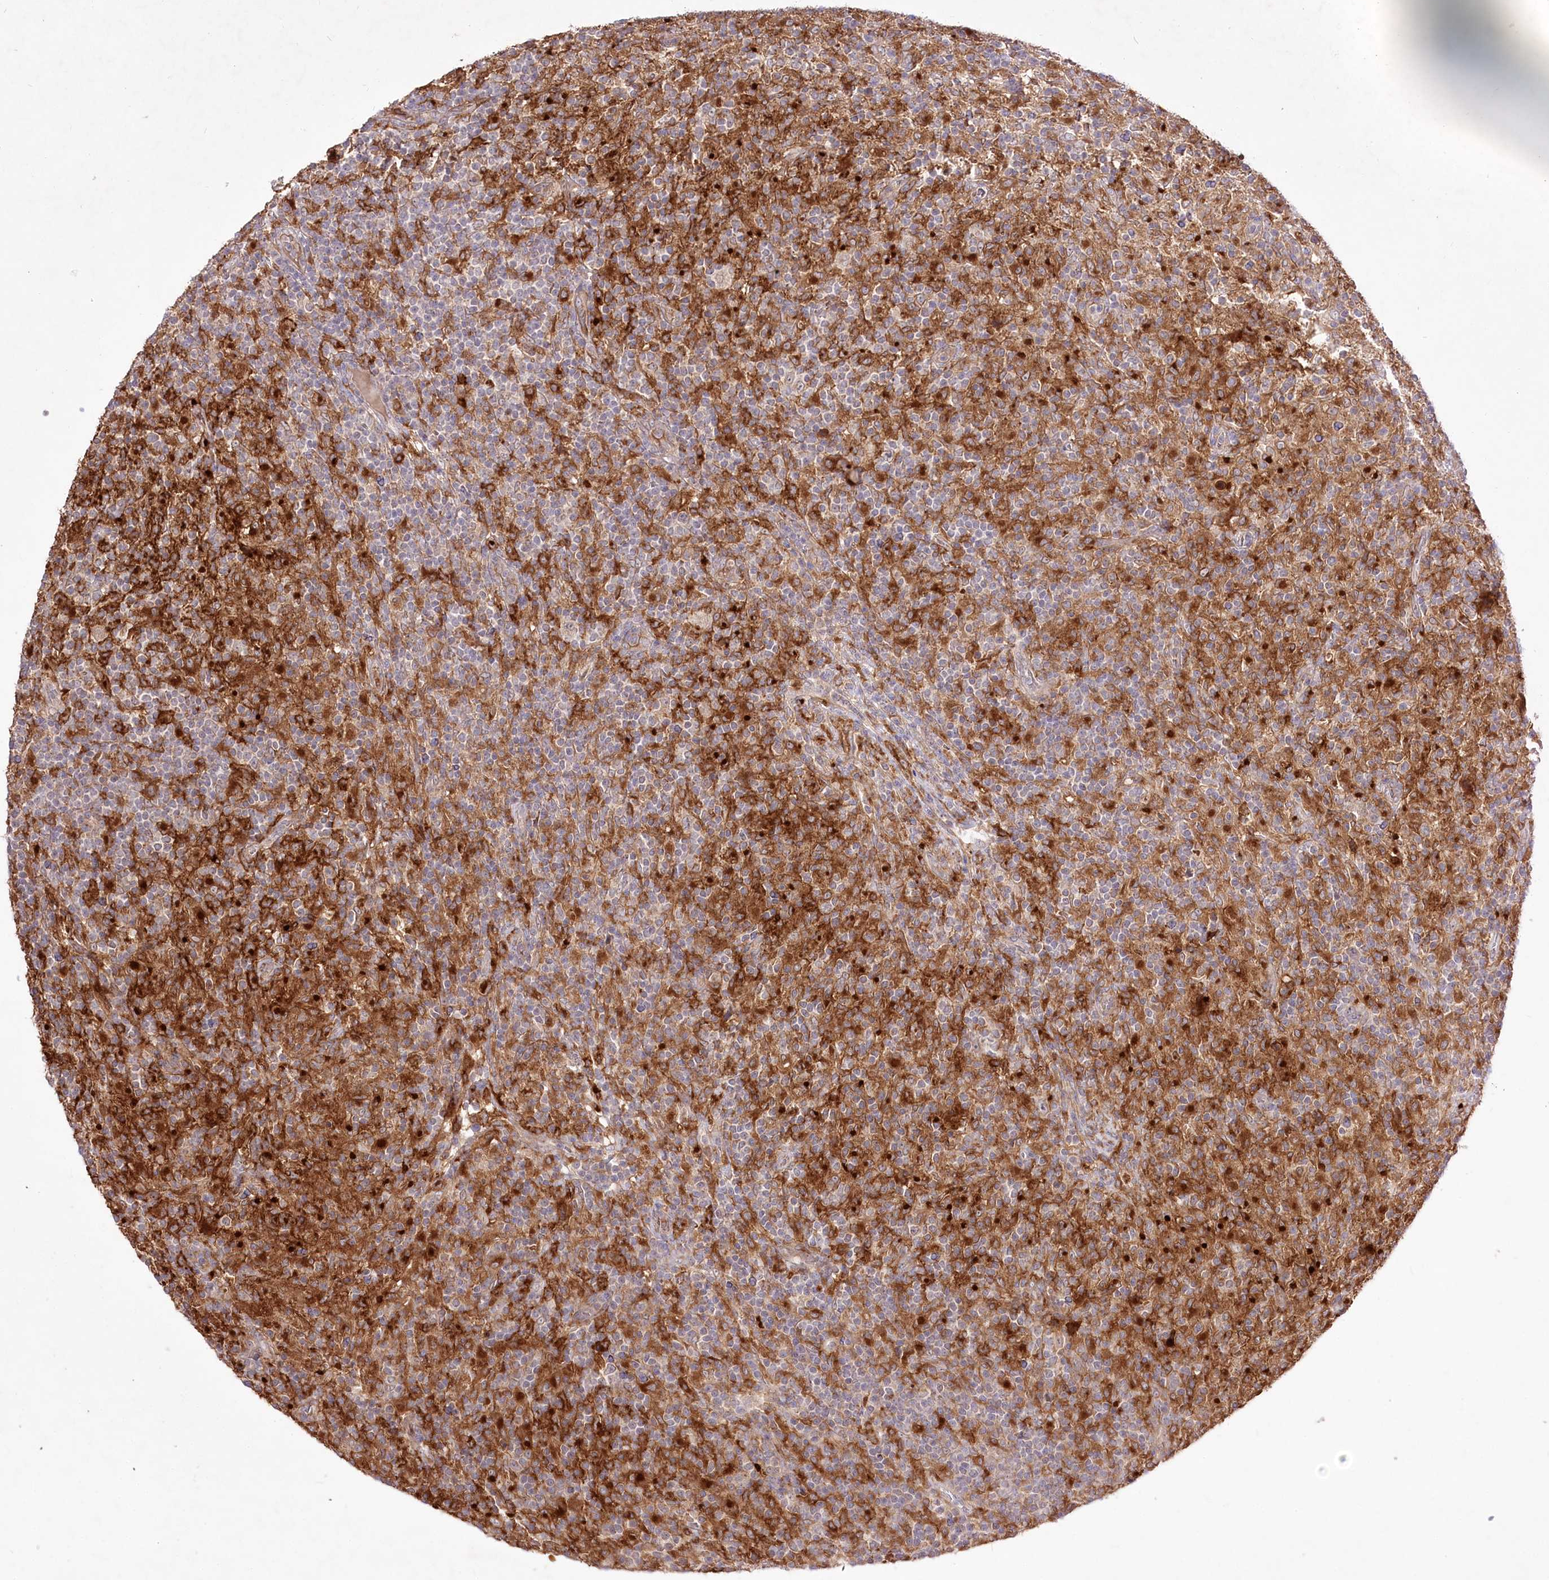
{"staining": {"intensity": "weak", "quantity": "<25%", "location": "cytoplasmic/membranous,nuclear"}, "tissue": "lymphoma", "cell_type": "Tumor cells", "image_type": "cancer", "snomed": [{"axis": "morphology", "description": "Hodgkin's disease, NOS"}, {"axis": "topography", "description": "Lymph node"}], "caption": "IHC image of neoplastic tissue: human Hodgkin's disease stained with DAB (3,3'-diaminobenzidine) displays no significant protein staining in tumor cells.", "gene": "HELT", "patient": {"sex": "male", "age": 70}}